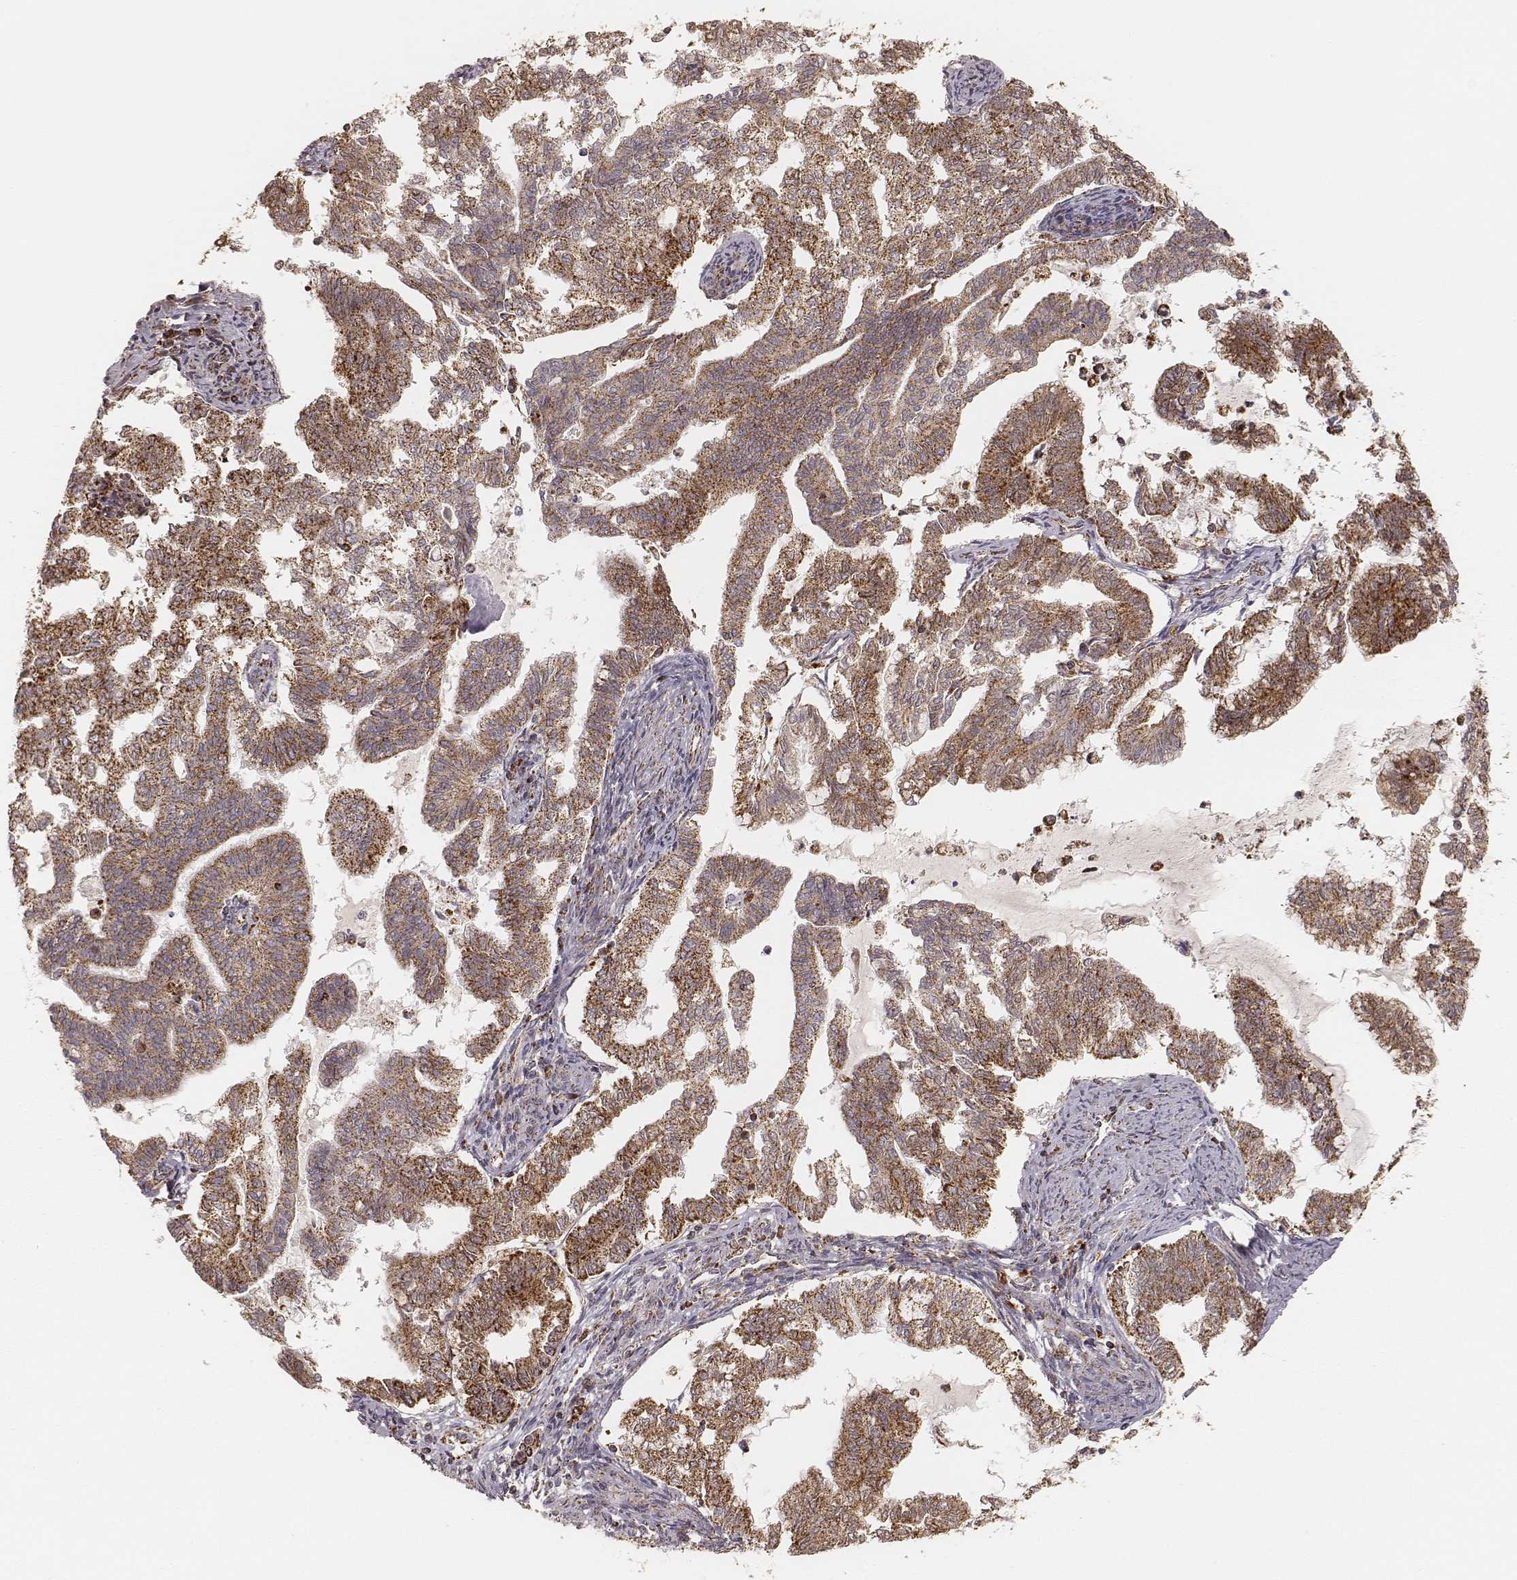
{"staining": {"intensity": "moderate", "quantity": ">75%", "location": "cytoplasmic/membranous"}, "tissue": "endometrial cancer", "cell_type": "Tumor cells", "image_type": "cancer", "snomed": [{"axis": "morphology", "description": "Adenocarcinoma, NOS"}, {"axis": "topography", "description": "Endometrium"}], "caption": "Protein expression analysis of endometrial adenocarcinoma displays moderate cytoplasmic/membranous expression in approximately >75% of tumor cells.", "gene": "CS", "patient": {"sex": "female", "age": 79}}